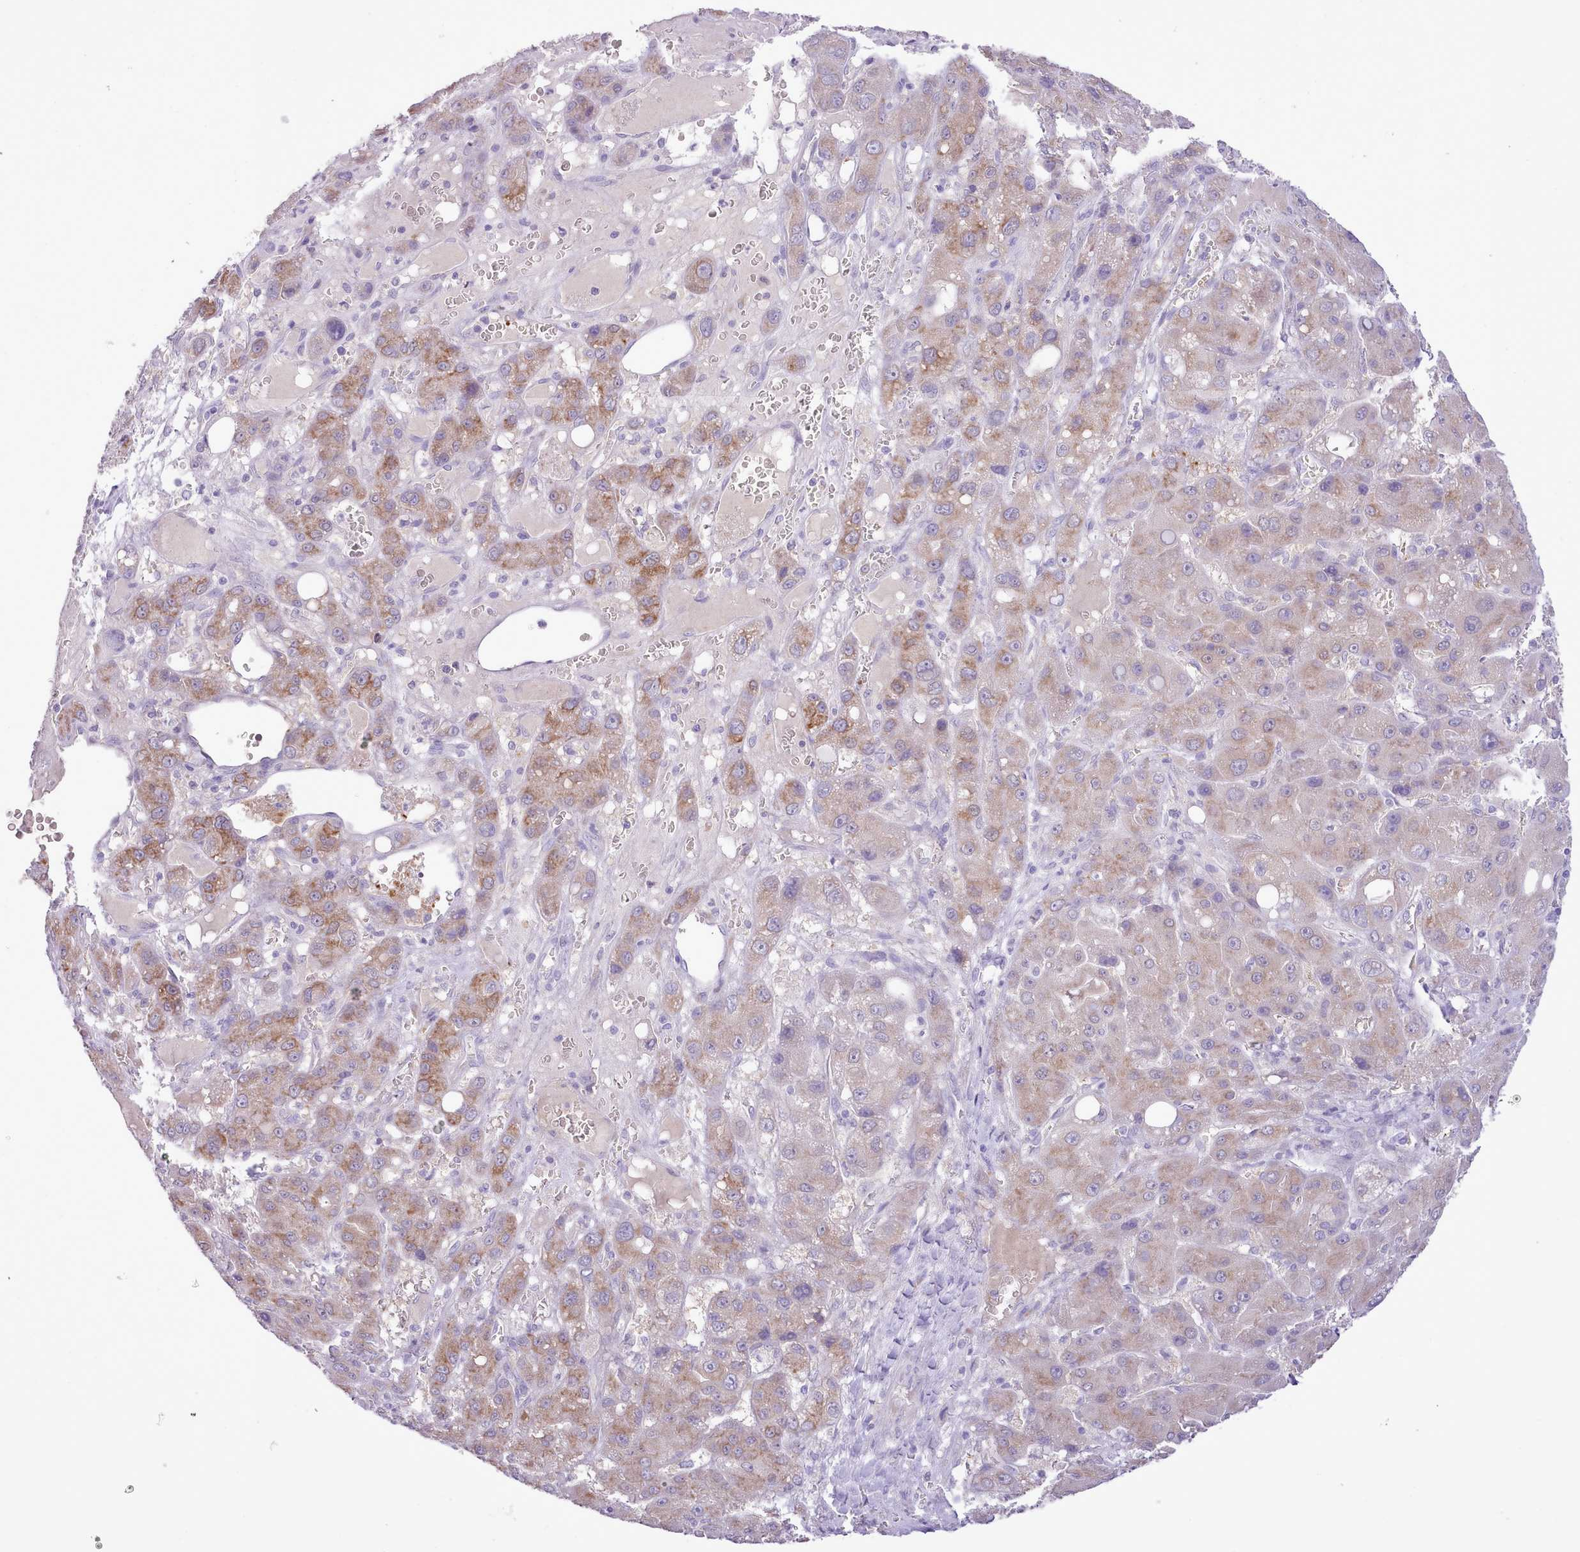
{"staining": {"intensity": "moderate", "quantity": "25%-75%", "location": "cytoplasmic/membranous"}, "tissue": "liver cancer", "cell_type": "Tumor cells", "image_type": "cancer", "snomed": [{"axis": "morphology", "description": "Carcinoma, Hepatocellular, NOS"}, {"axis": "topography", "description": "Liver"}], "caption": "IHC (DAB) staining of human liver hepatocellular carcinoma shows moderate cytoplasmic/membranous protein expression in approximately 25%-75% of tumor cells.", "gene": "CCL1", "patient": {"sex": "male", "age": 55}}